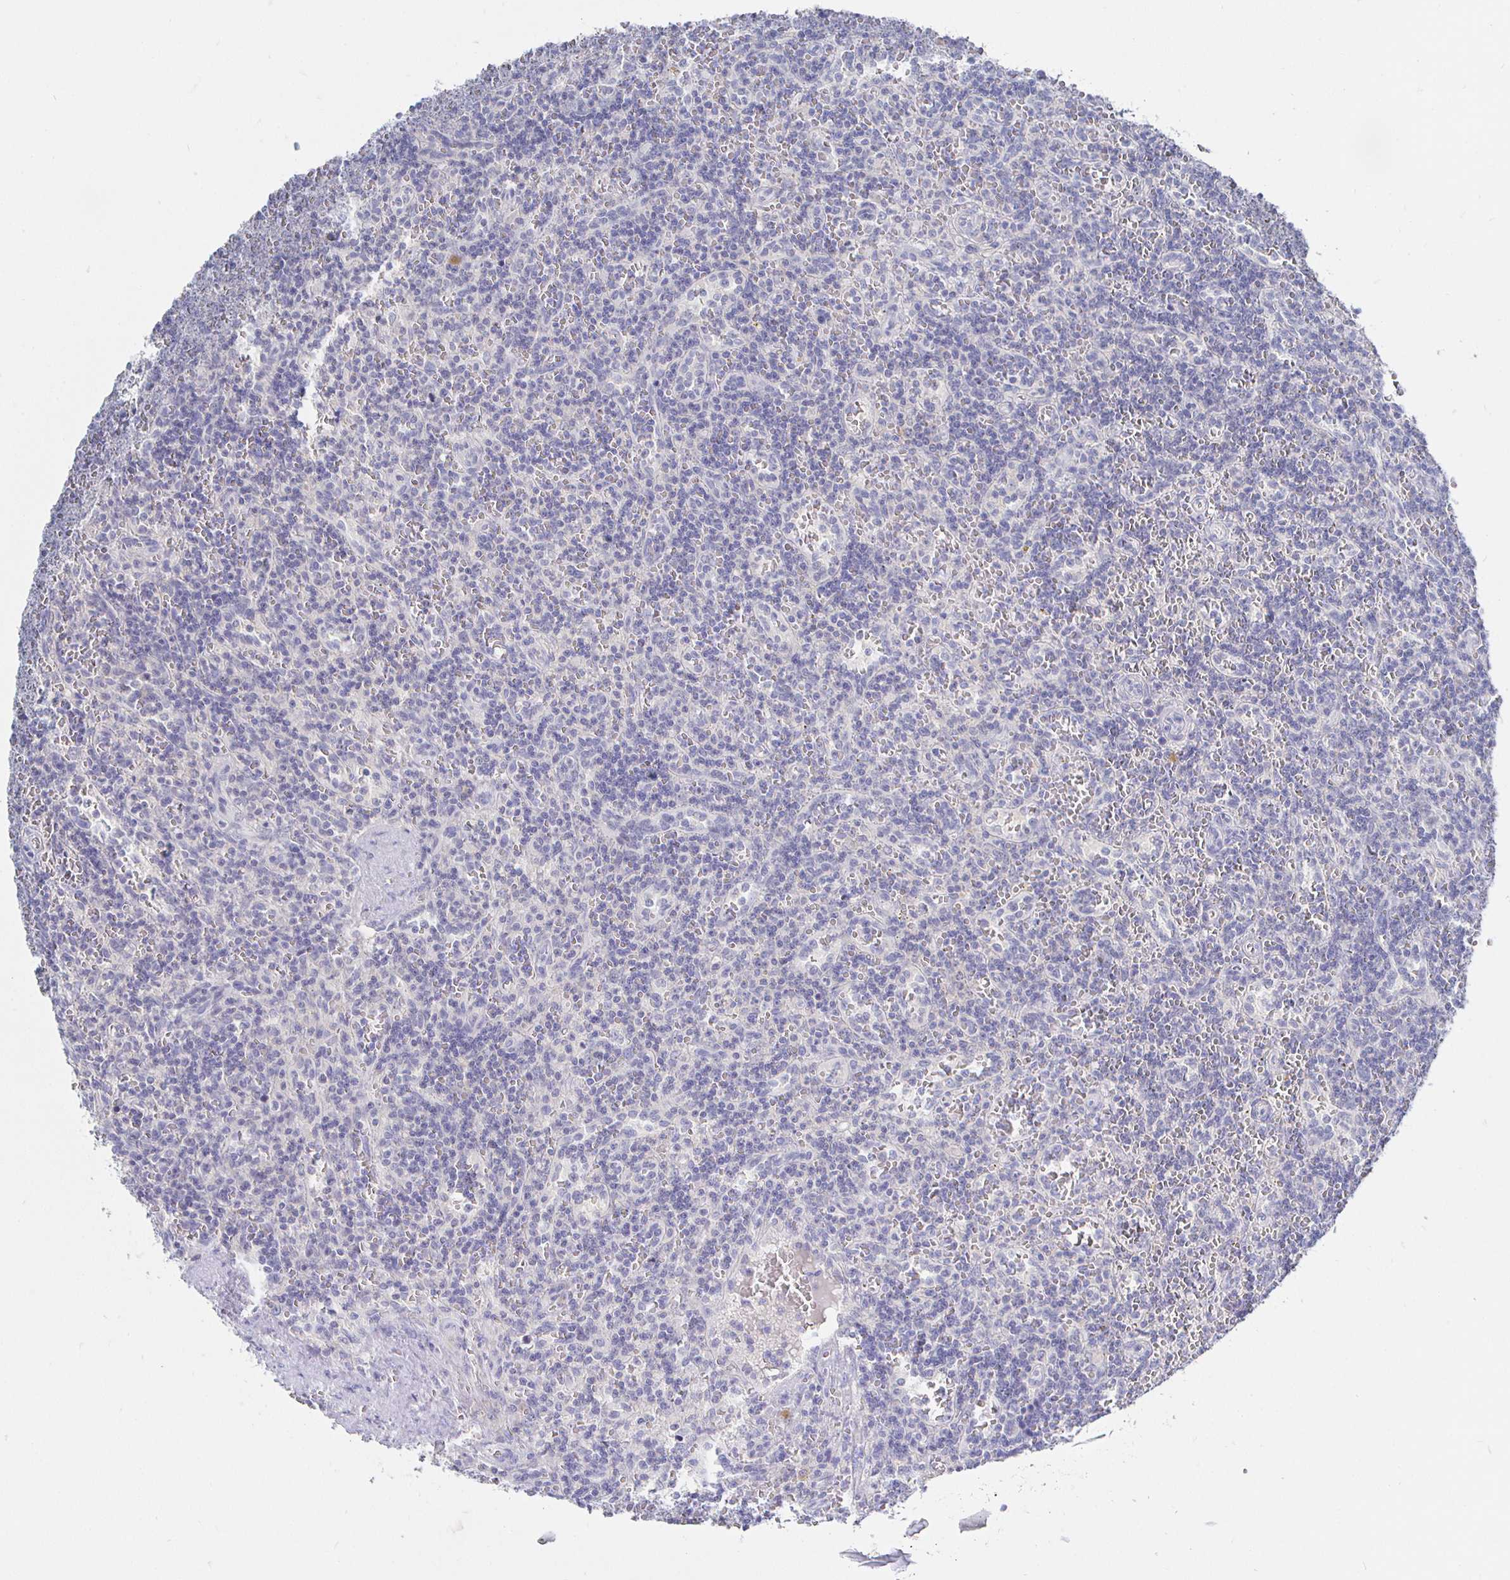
{"staining": {"intensity": "negative", "quantity": "none", "location": "none"}, "tissue": "lymphoma", "cell_type": "Tumor cells", "image_type": "cancer", "snomed": [{"axis": "morphology", "description": "Malignant lymphoma, non-Hodgkin's type, Low grade"}, {"axis": "topography", "description": "Spleen"}], "caption": "Tumor cells show no significant expression in lymphoma.", "gene": "LRRC23", "patient": {"sex": "male", "age": 73}}